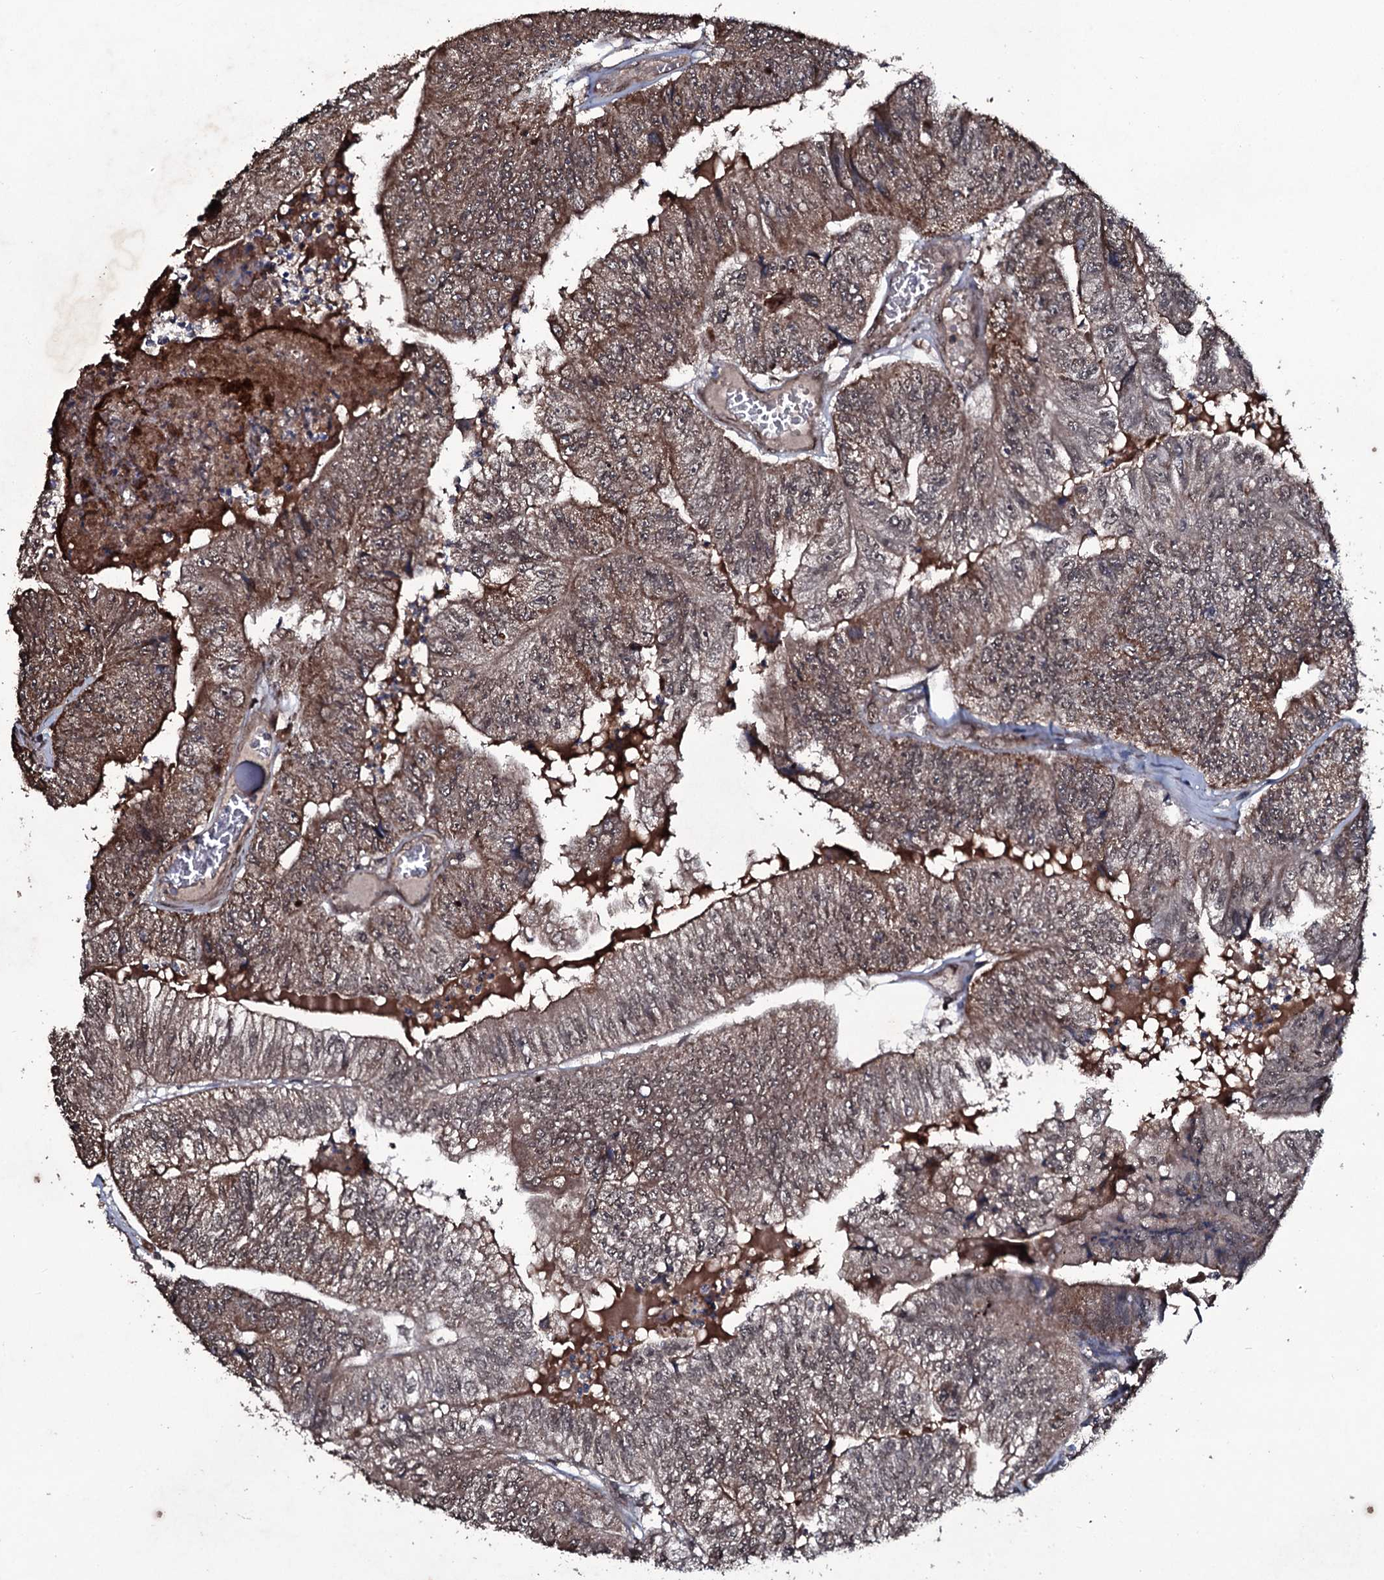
{"staining": {"intensity": "moderate", "quantity": ">75%", "location": "cytoplasmic/membranous,nuclear"}, "tissue": "colorectal cancer", "cell_type": "Tumor cells", "image_type": "cancer", "snomed": [{"axis": "morphology", "description": "Adenocarcinoma, NOS"}, {"axis": "topography", "description": "Colon"}], "caption": "IHC of human colorectal cancer (adenocarcinoma) reveals medium levels of moderate cytoplasmic/membranous and nuclear staining in about >75% of tumor cells. (DAB (3,3'-diaminobenzidine) IHC with brightfield microscopy, high magnification).", "gene": "MRPS31", "patient": {"sex": "female", "age": 67}}